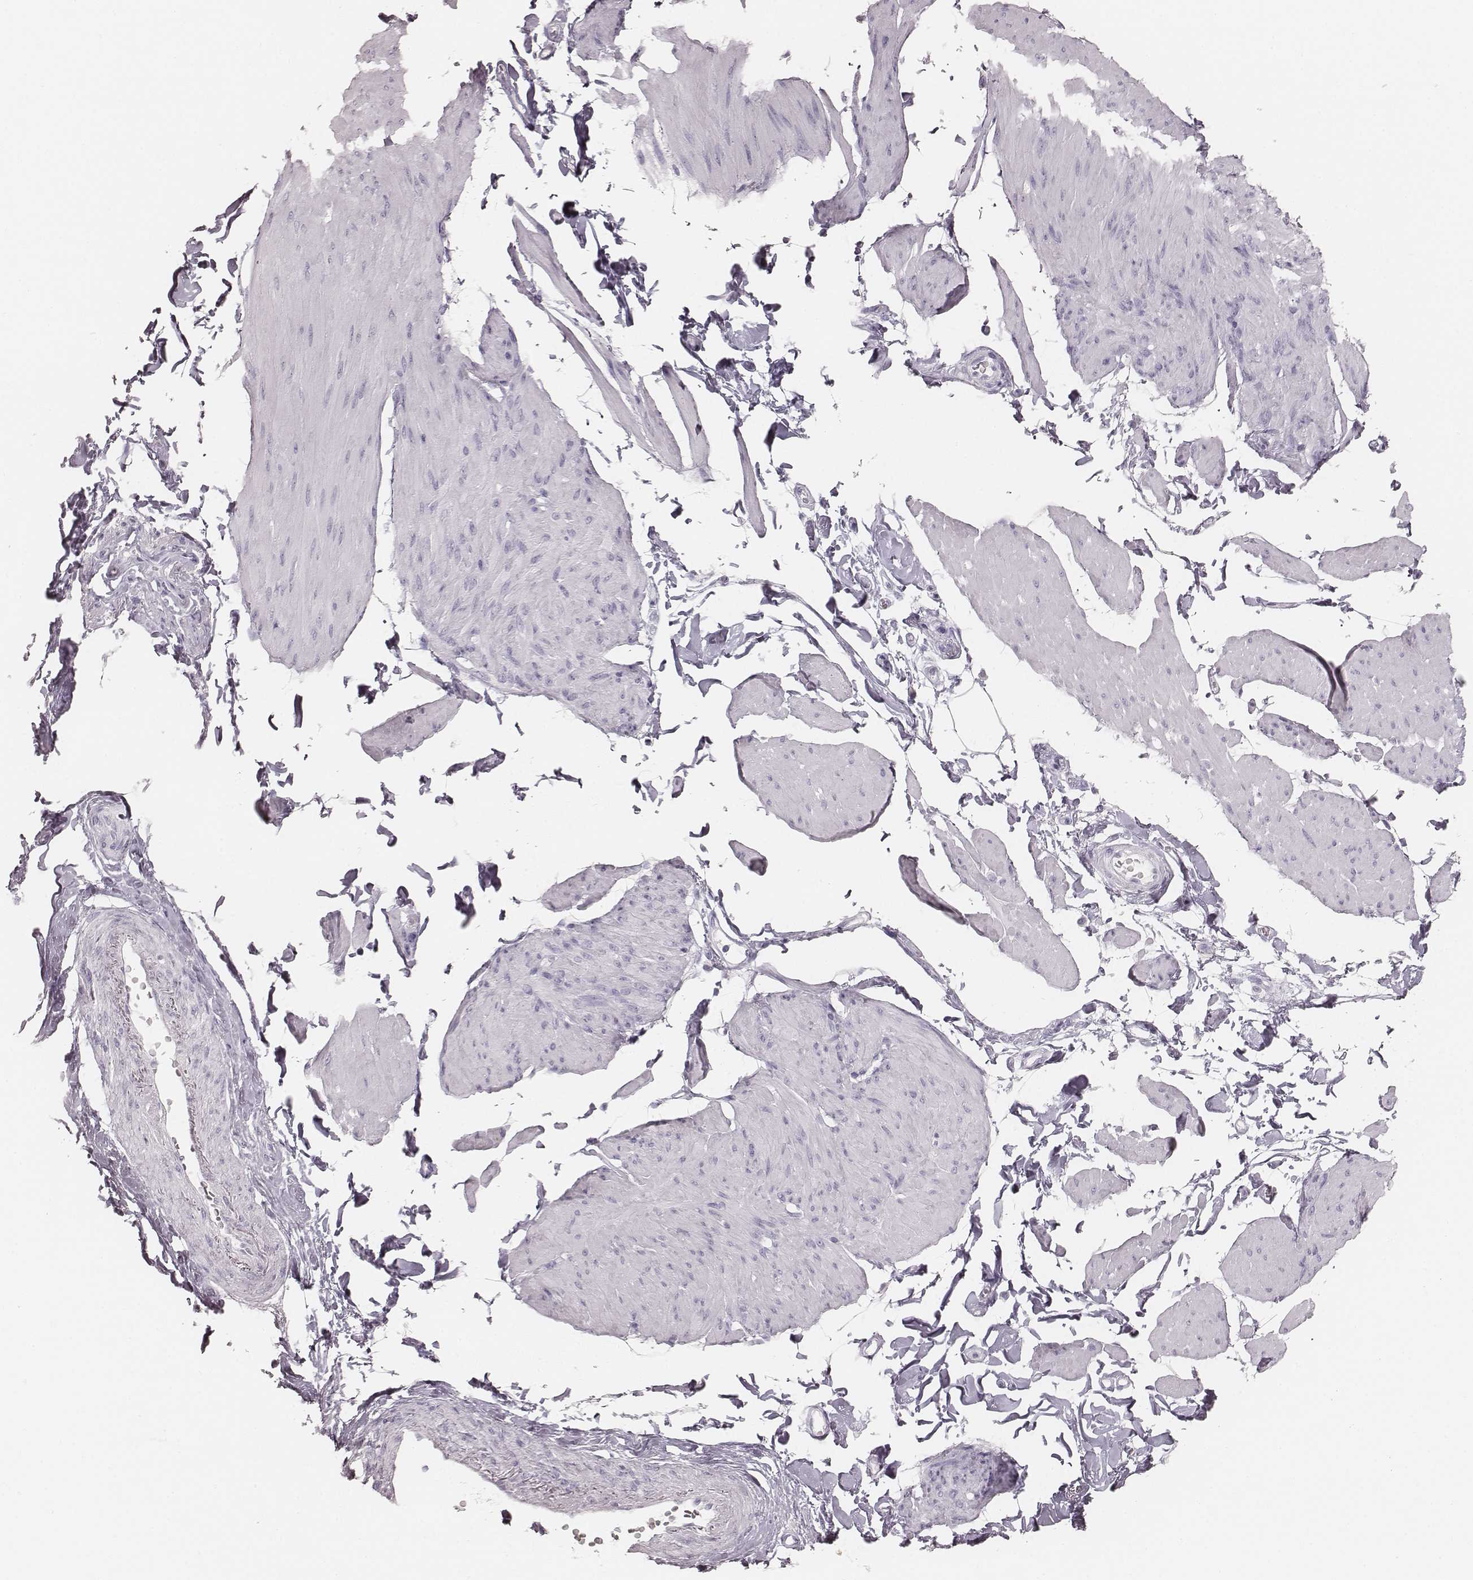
{"staining": {"intensity": "negative", "quantity": "none", "location": "none"}, "tissue": "smooth muscle", "cell_type": "Smooth muscle cells", "image_type": "normal", "snomed": [{"axis": "morphology", "description": "Normal tissue, NOS"}, {"axis": "topography", "description": "Adipose tissue"}, {"axis": "topography", "description": "Smooth muscle"}, {"axis": "topography", "description": "Peripheral nerve tissue"}], "caption": "Immunohistochemistry (IHC) micrograph of unremarkable human smooth muscle stained for a protein (brown), which shows no staining in smooth muscle cells.", "gene": "KRT34", "patient": {"sex": "male", "age": 83}}